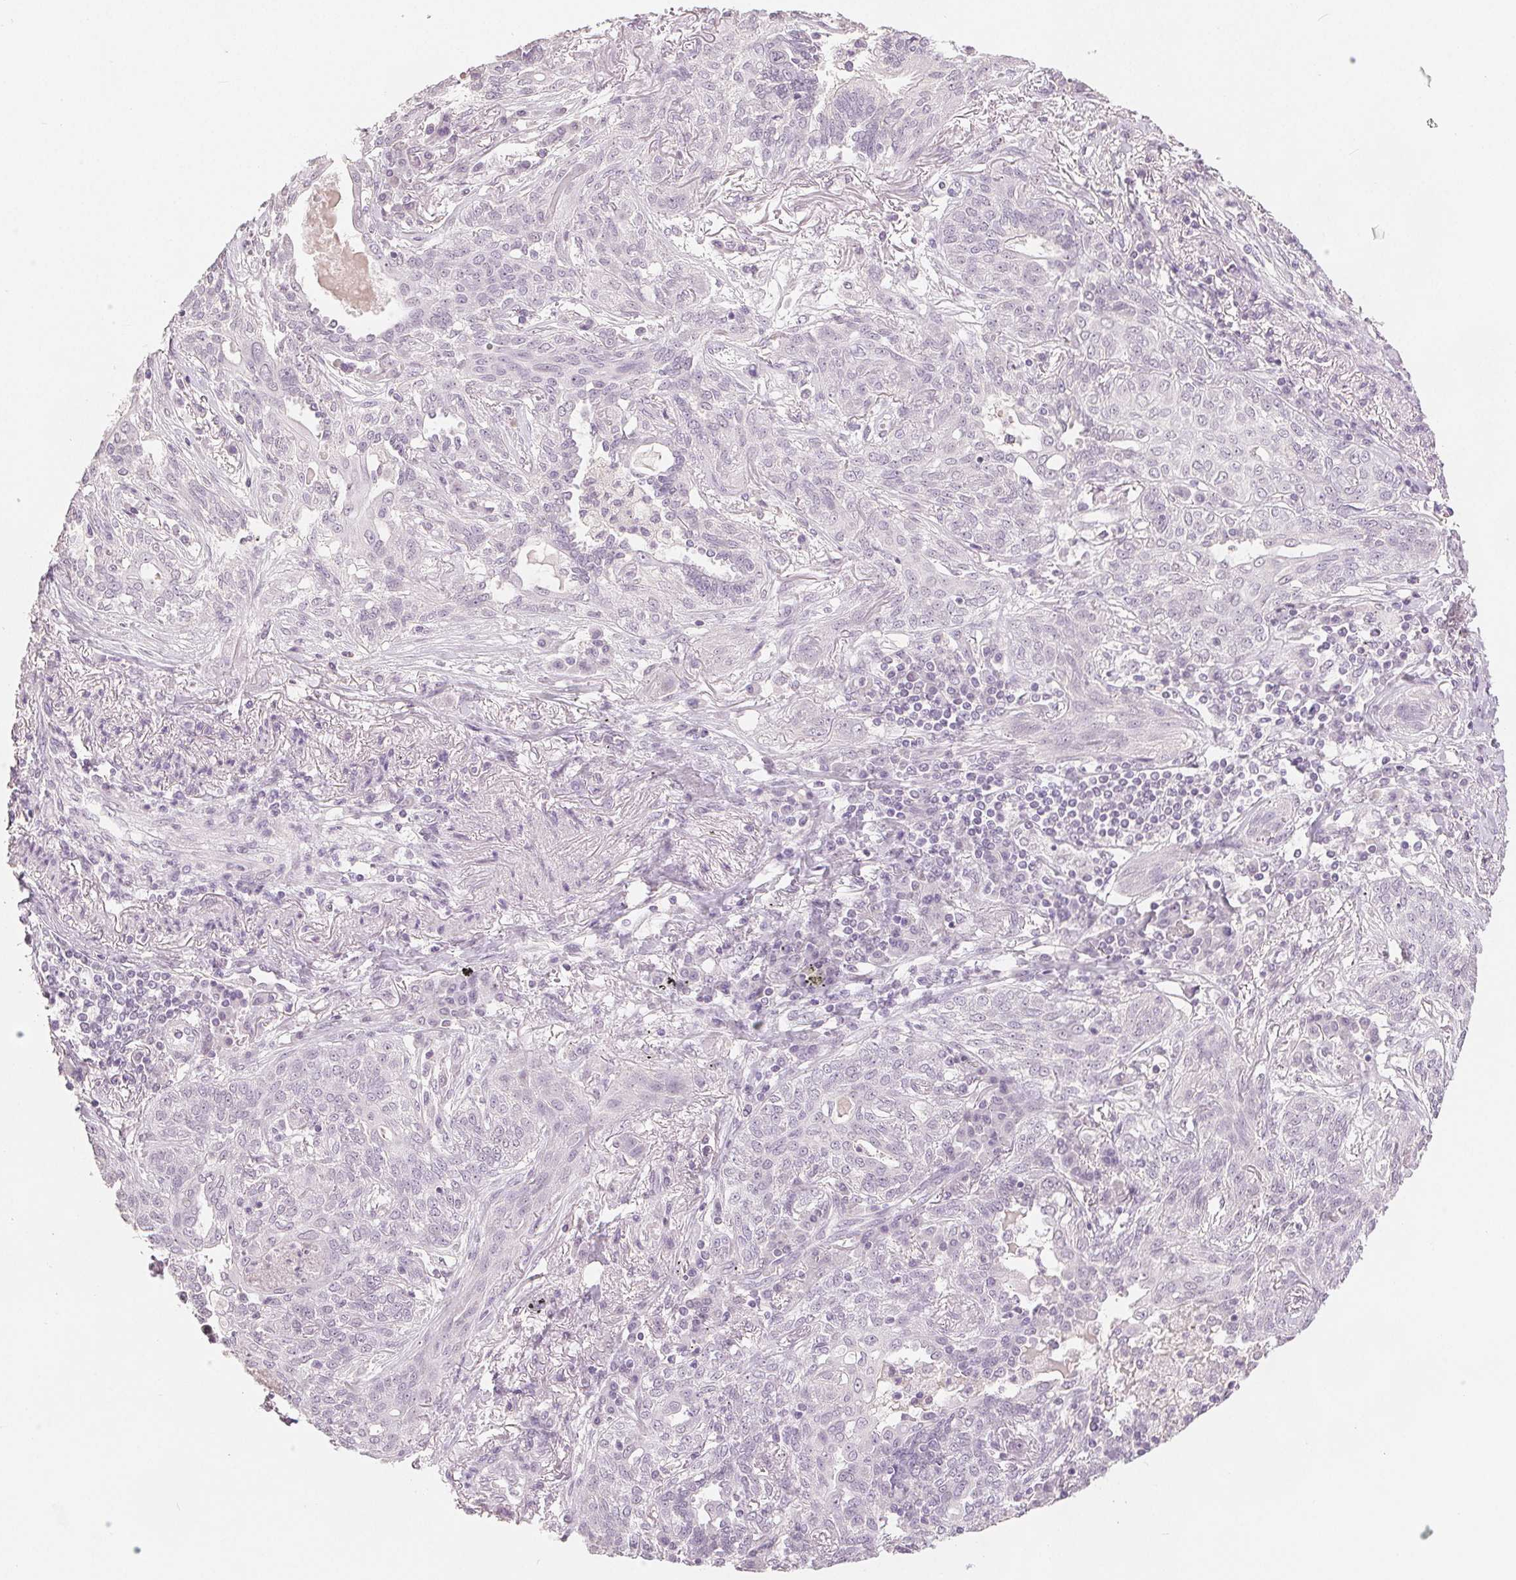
{"staining": {"intensity": "negative", "quantity": "none", "location": "none"}, "tissue": "lung cancer", "cell_type": "Tumor cells", "image_type": "cancer", "snomed": [{"axis": "morphology", "description": "Squamous cell carcinoma, NOS"}, {"axis": "topography", "description": "Lung"}], "caption": "IHC micrograph of human lung cancer stained for a protein (brown), which exhibits no positivity in tumor cells. (Brightfield microscopy of DAB immunohistochemistry (IHC) at high magnification).", "gene": "SLC27A5", "patient": {"sex": "female", "age": 70}}